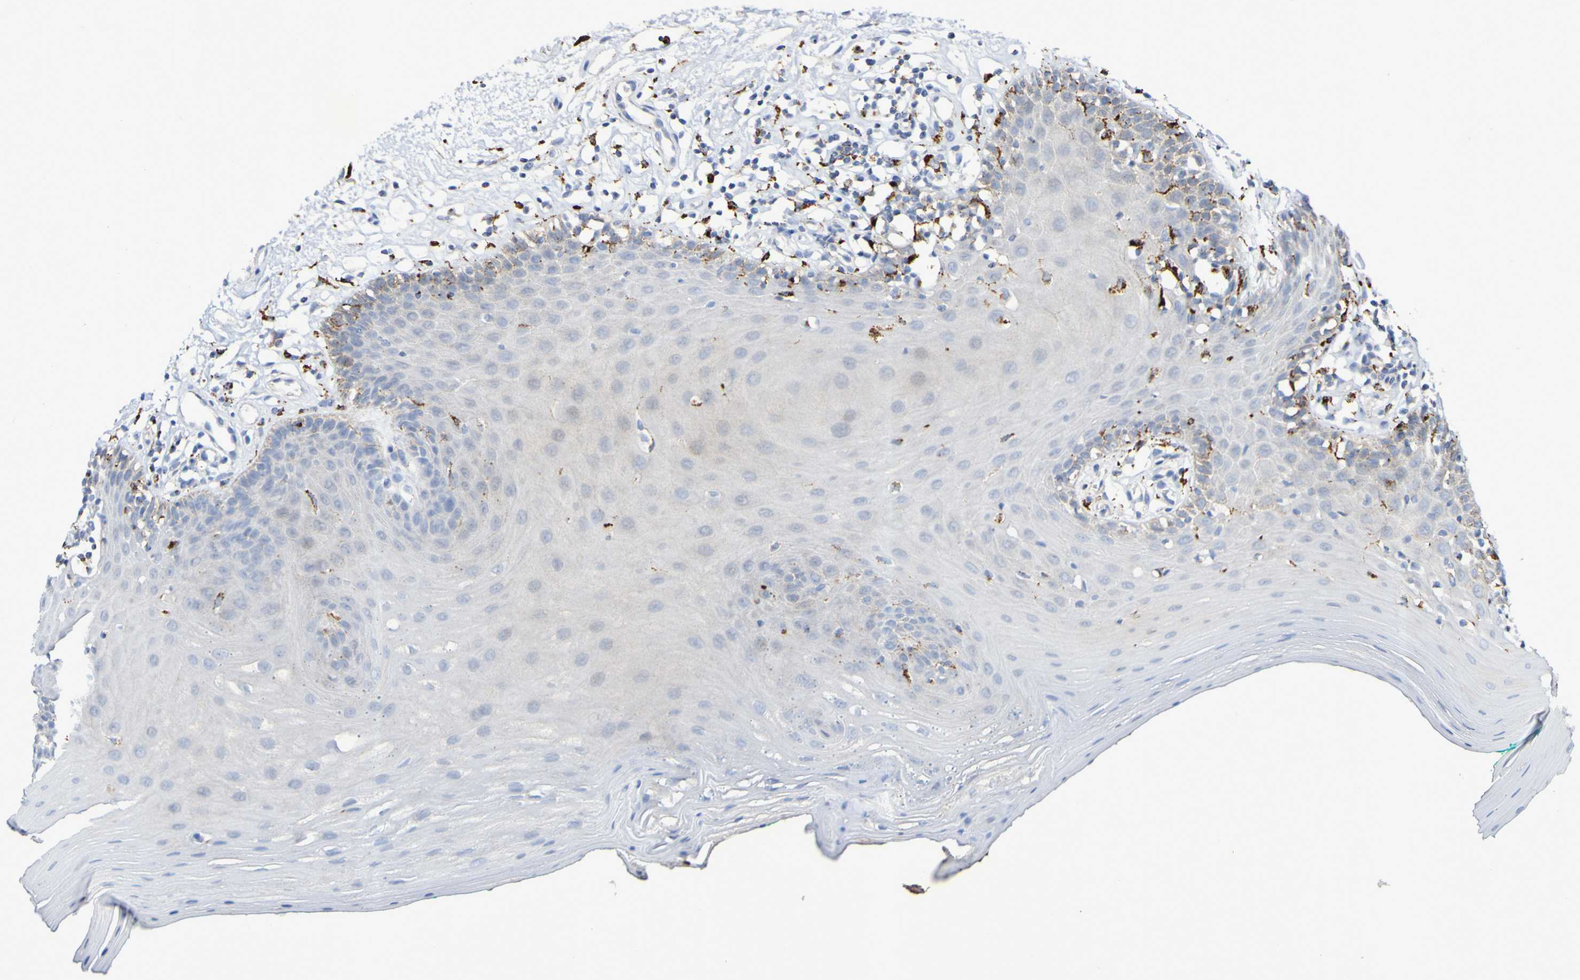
{"staining": {"intensity": "moderate", "quantity": "<25%", "location": "cytoplasmic/membranous"}, "tissue": "oral mucosa", "cell_type": "Squamous epithelial cells", "image_type": "normal", "snomed": [{"axis": "morphology", "description": "Normal tissue, NOS"}, {"axis": "topography", "description": "Skeletal muscle"}, {"axis": "topography", "description": "Oral tissue"}], "caption": "High-magnification brightfield microscopy of unremarkable oral mucosa stained with DAB (brown) and counterstained with hematoxylin (blue). squamous epithelial cells exhibit moderate cytoplasmic/membranous expression is appreciated in about<25% of cells. (DAB IHC, brown staining for protein, blue staining for nuclei).", "gene": "TPH1", "patient": {"sex": "male", "age": 58}}